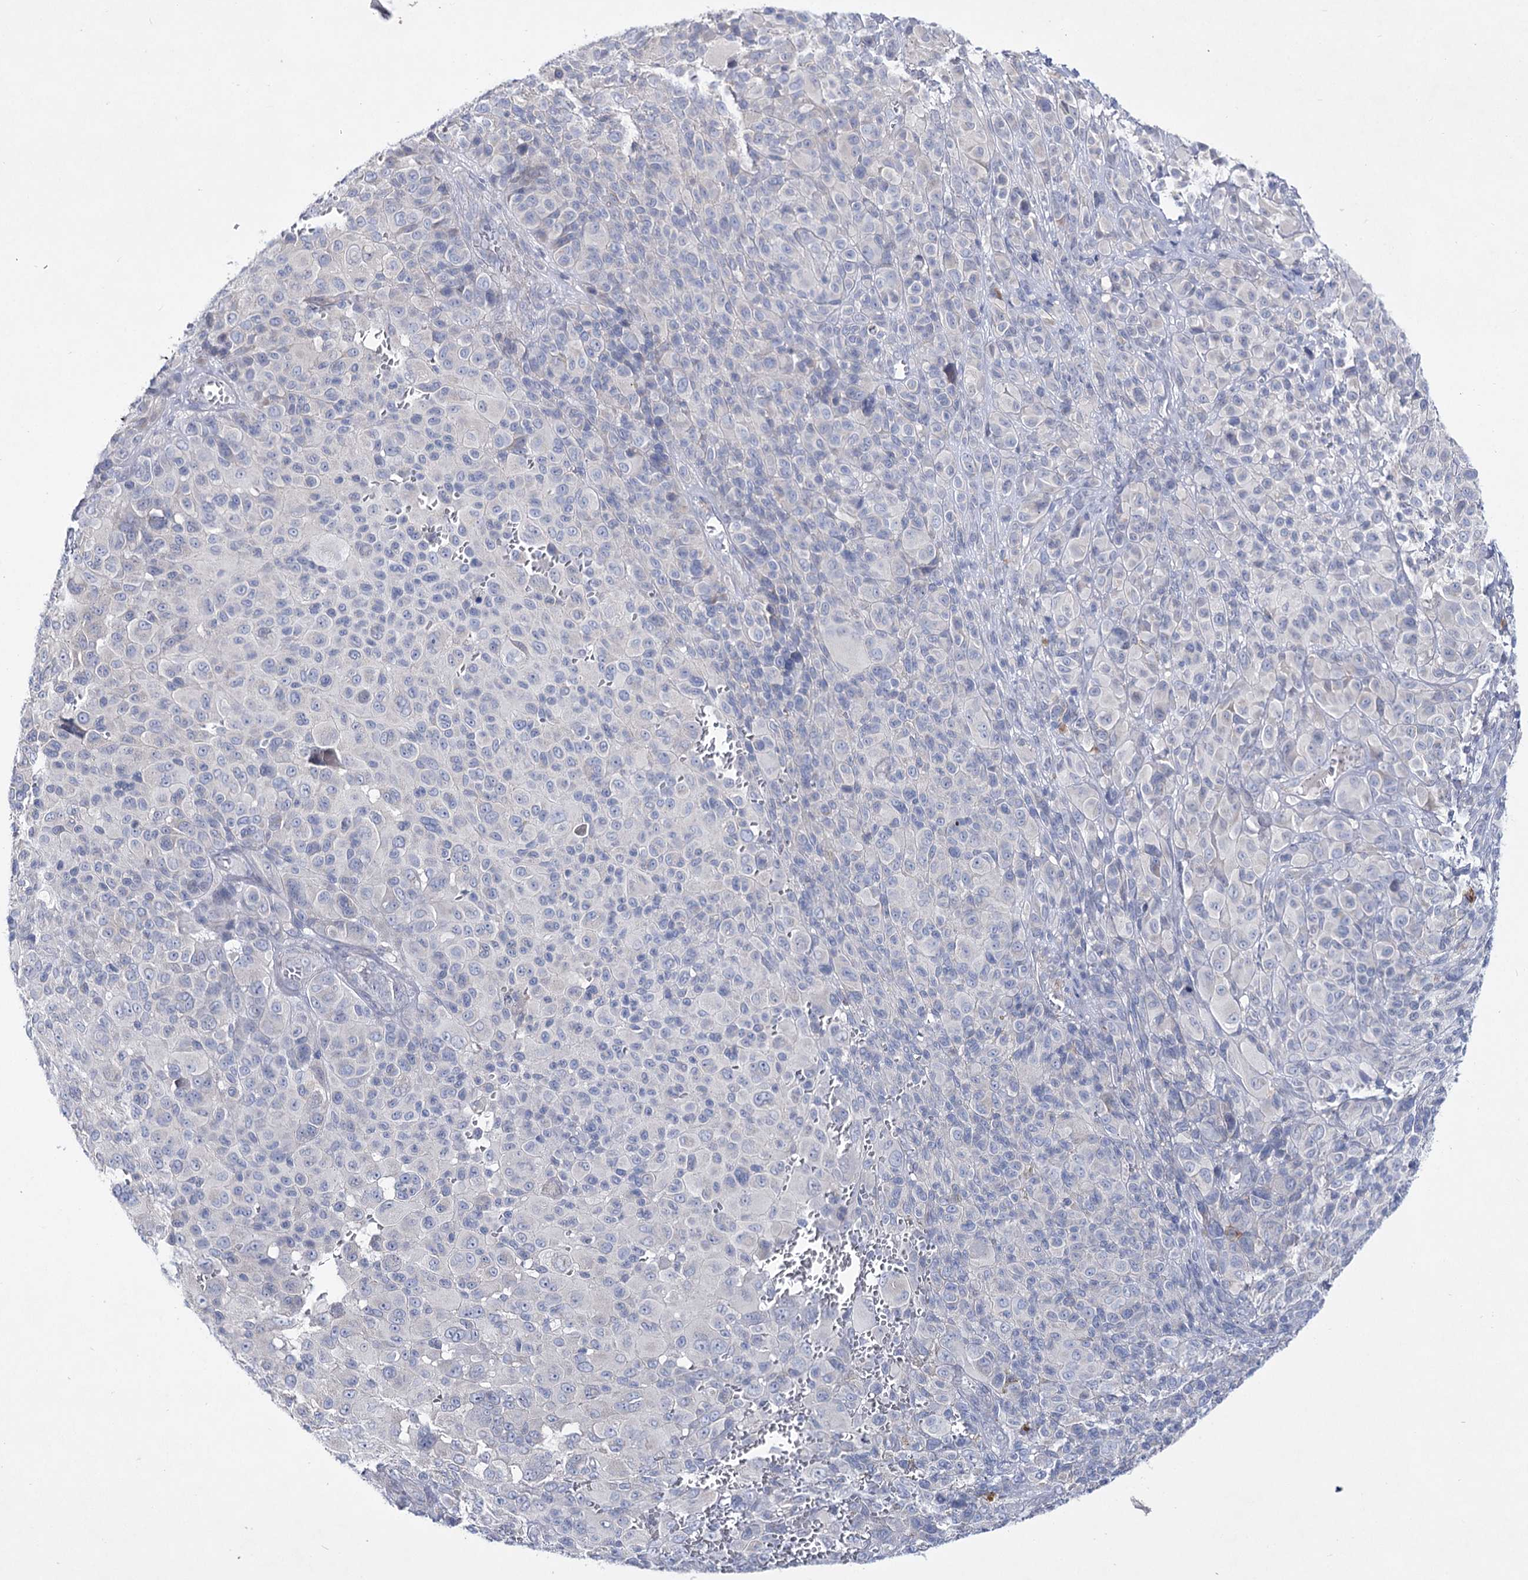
{"staining": {"intensity": "negative", "quantity": "none", "location": "none"}, "tissue": "melanoma", "cell_type": "Tumor cells", "image_type": "cancer", "snomed": [{"axis": "morphology", "description": "Malignant melanoma, NOS"}, {"axis": "topography", "description": "Skin of trunk"}], "caption": "Immunohistochemistry histopathology image of melanoma stained for a protein (brown), which displays no staining in tumor cells. (Immunohistochemistry (ihc), brightfield microscopy, high magnification).", "gene": "LRRC14B", "patient": {"sex": "male", "age": 71}}